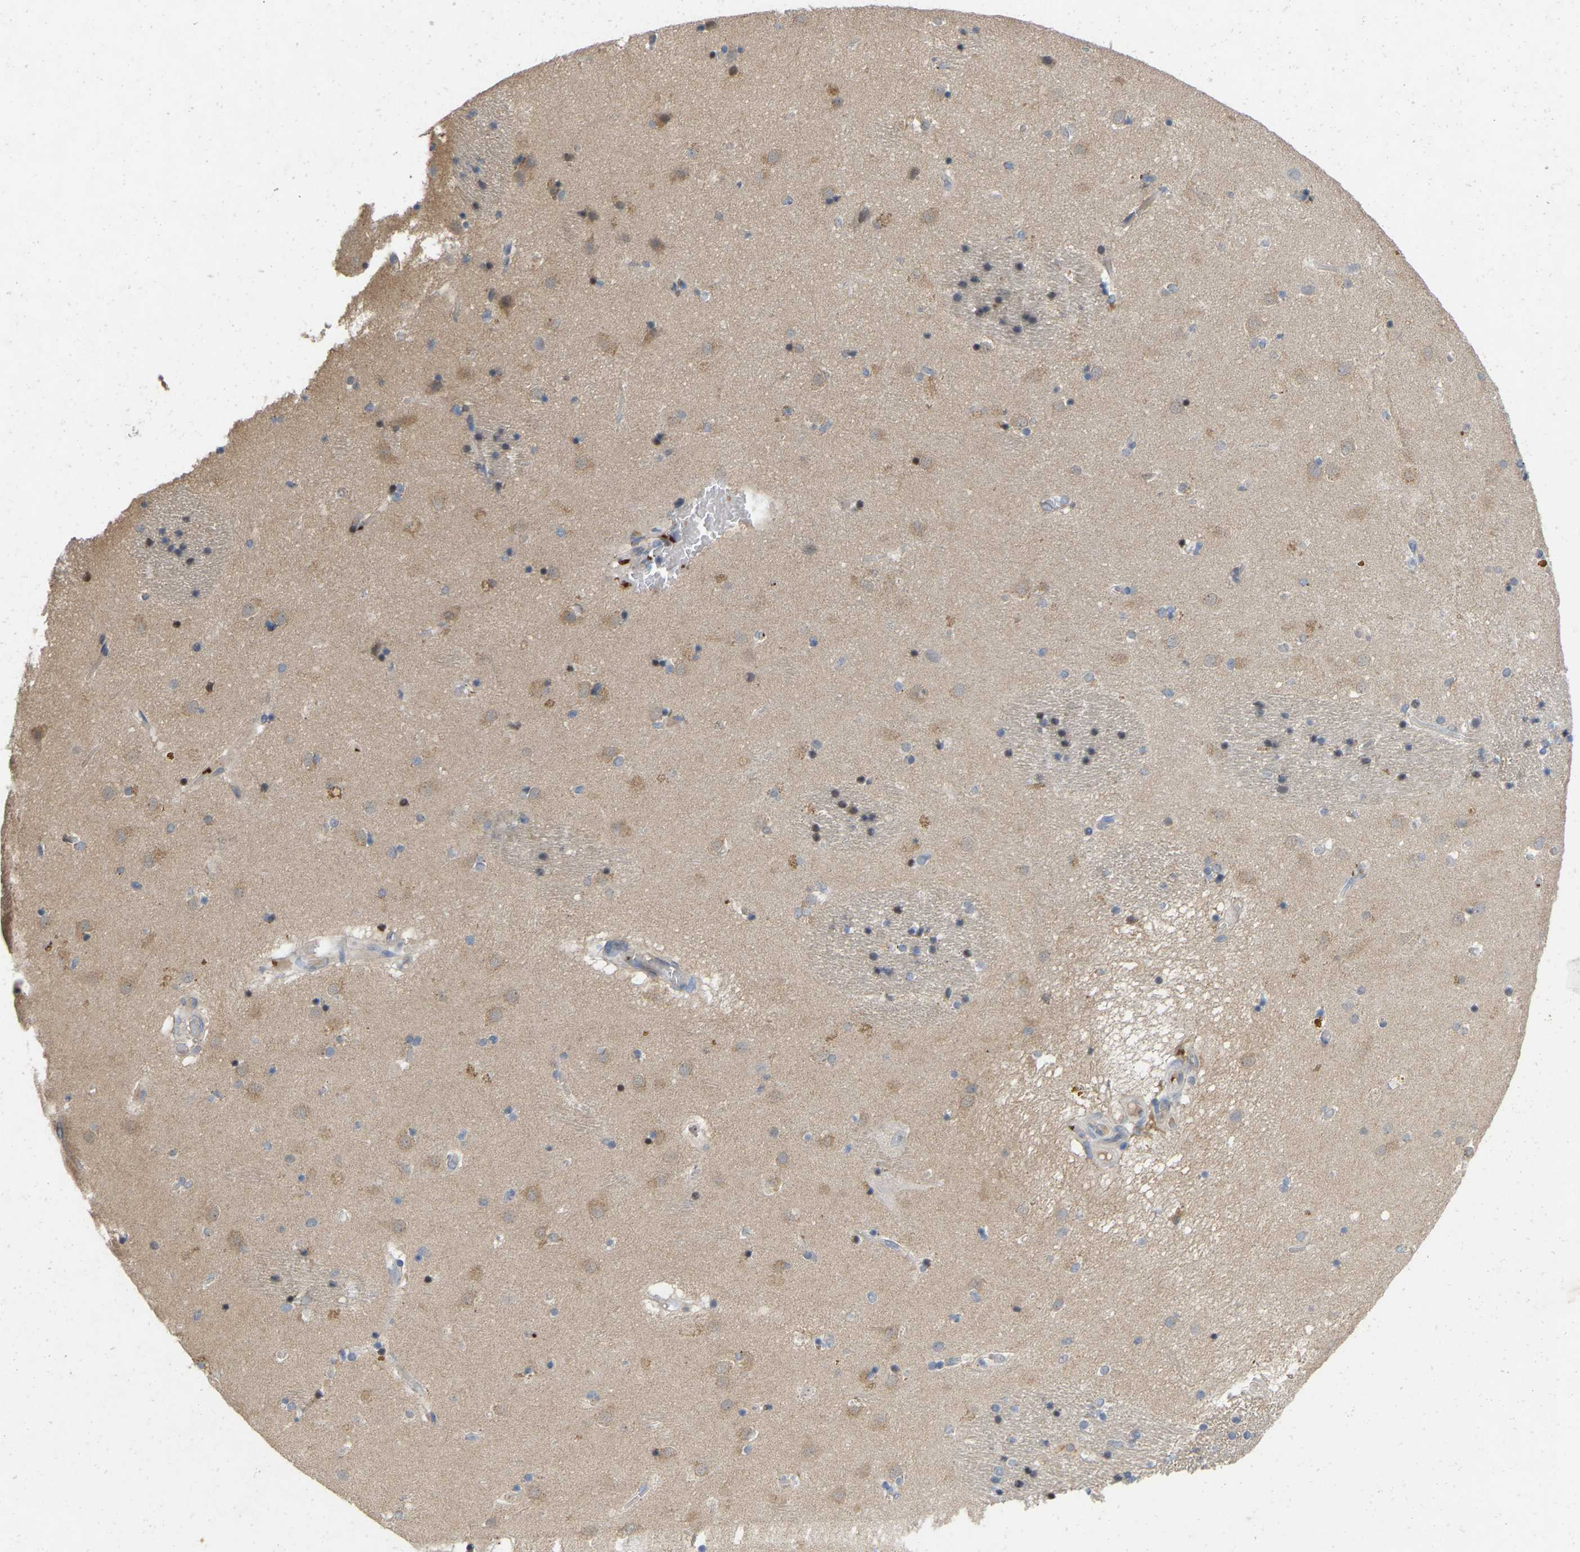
{"staining": {"intensity": "negative", "quantity": "none", "location": "none"}, "tissue": "caudate", "cell_type": "Glial cells", "image_type": "normal", "snomed": [{"axis": "morphology", "description": "Normal tissue, NOS"}, {"axis": "topography", "description": "Lateral ventricle wall"}], "caption": "A photomicrograph of human caudate is negative for staining in glial cells. The staining is performed using DAB (3,3'-diaminobenzidine) brown chromogen with nuclei counter-stained in using hematoxylin.", "gene": "RHEB", "patient": {"sex": "male", "age": 70}}